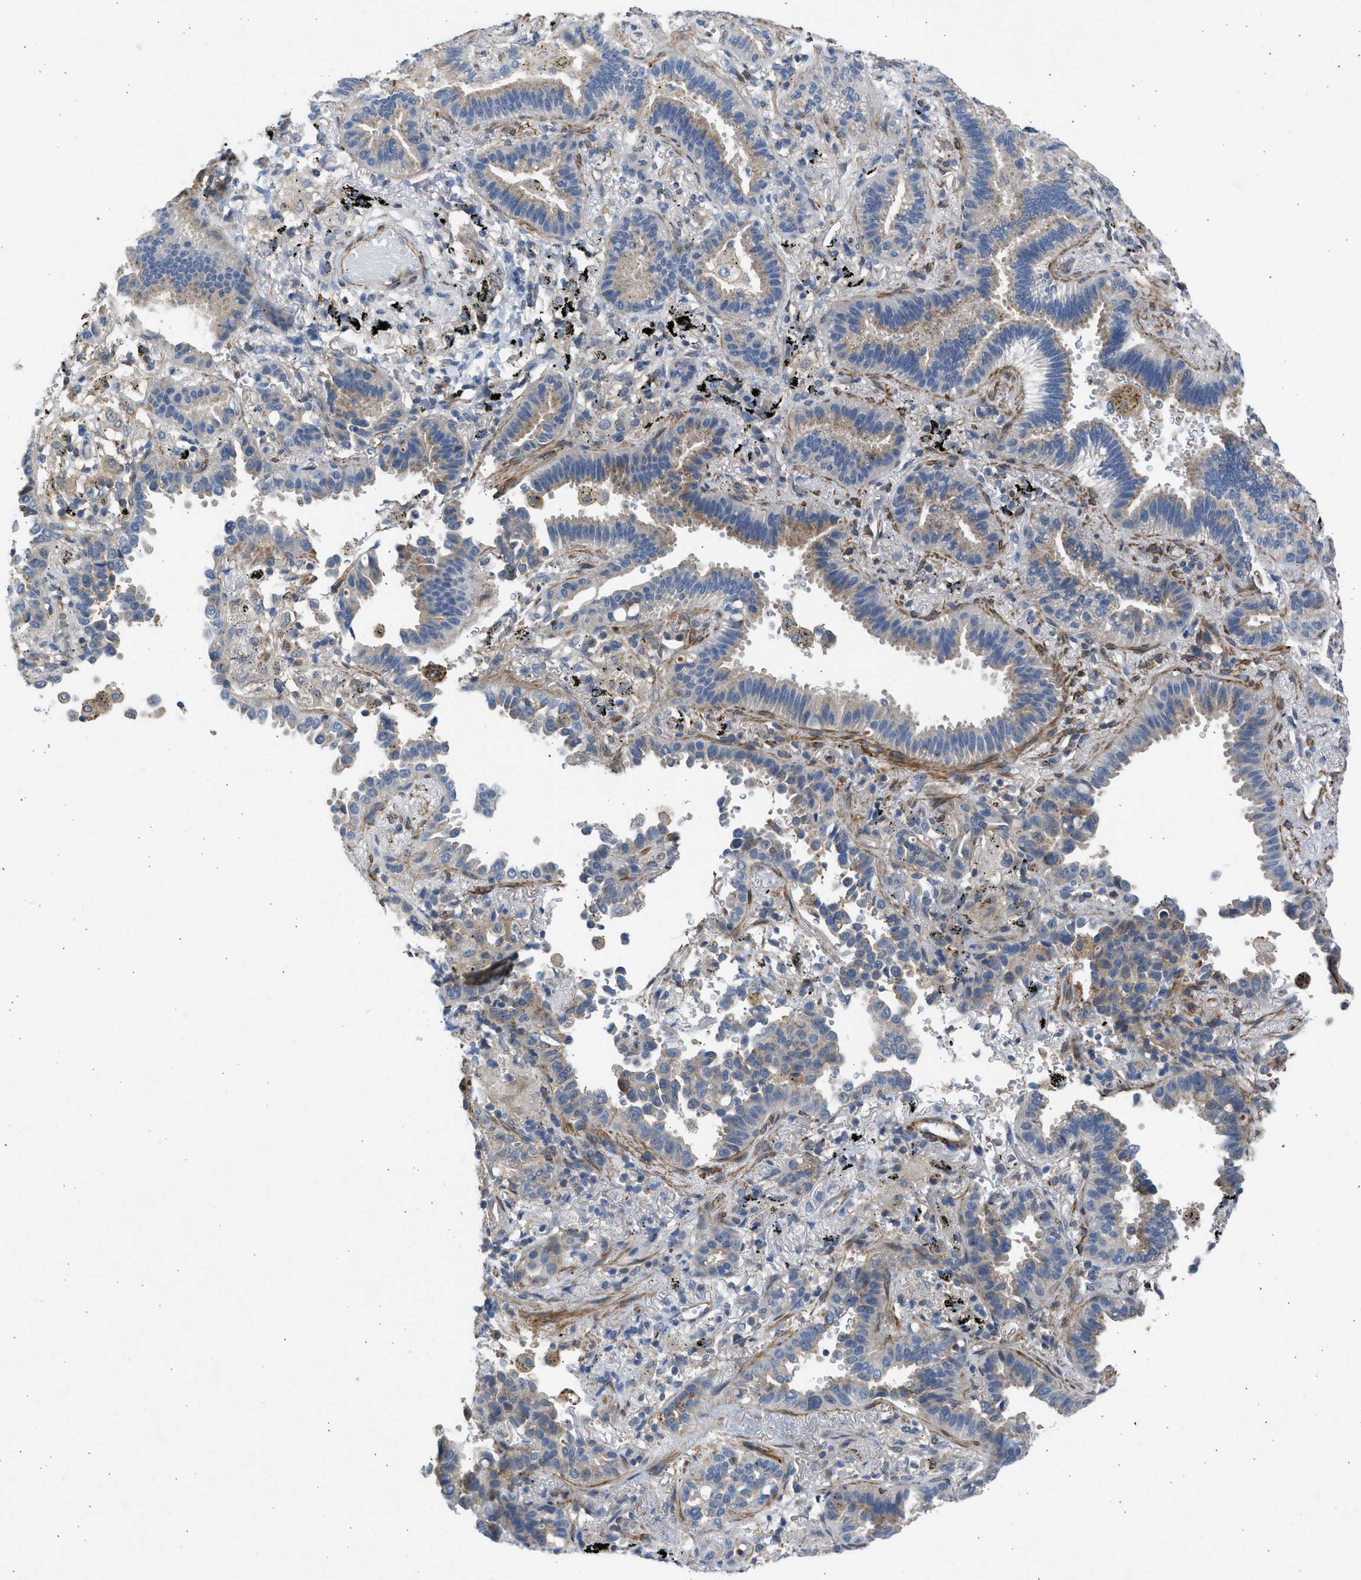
{"staining": {"intensity": "negative", "quantity": "none", "location": "none"}, "tissue": "lung cancer", "cell_type": "Tumor cells", "image_type": "cancer", "snomed": [{"axis": "morphology", "description": "Normal tissue, NOS"}, {"axis": "morphology", "description": "Adenocarcinoma, NOS"}, {"axis": "topography", "description": "Lung"}], "caption": "There is no significant expression in tumor cells of lung cancer. (DAB IHC with hematoxylin counter stain).", "gene": "PCNX3", "patient": {"sex": "male", "age": 59}}